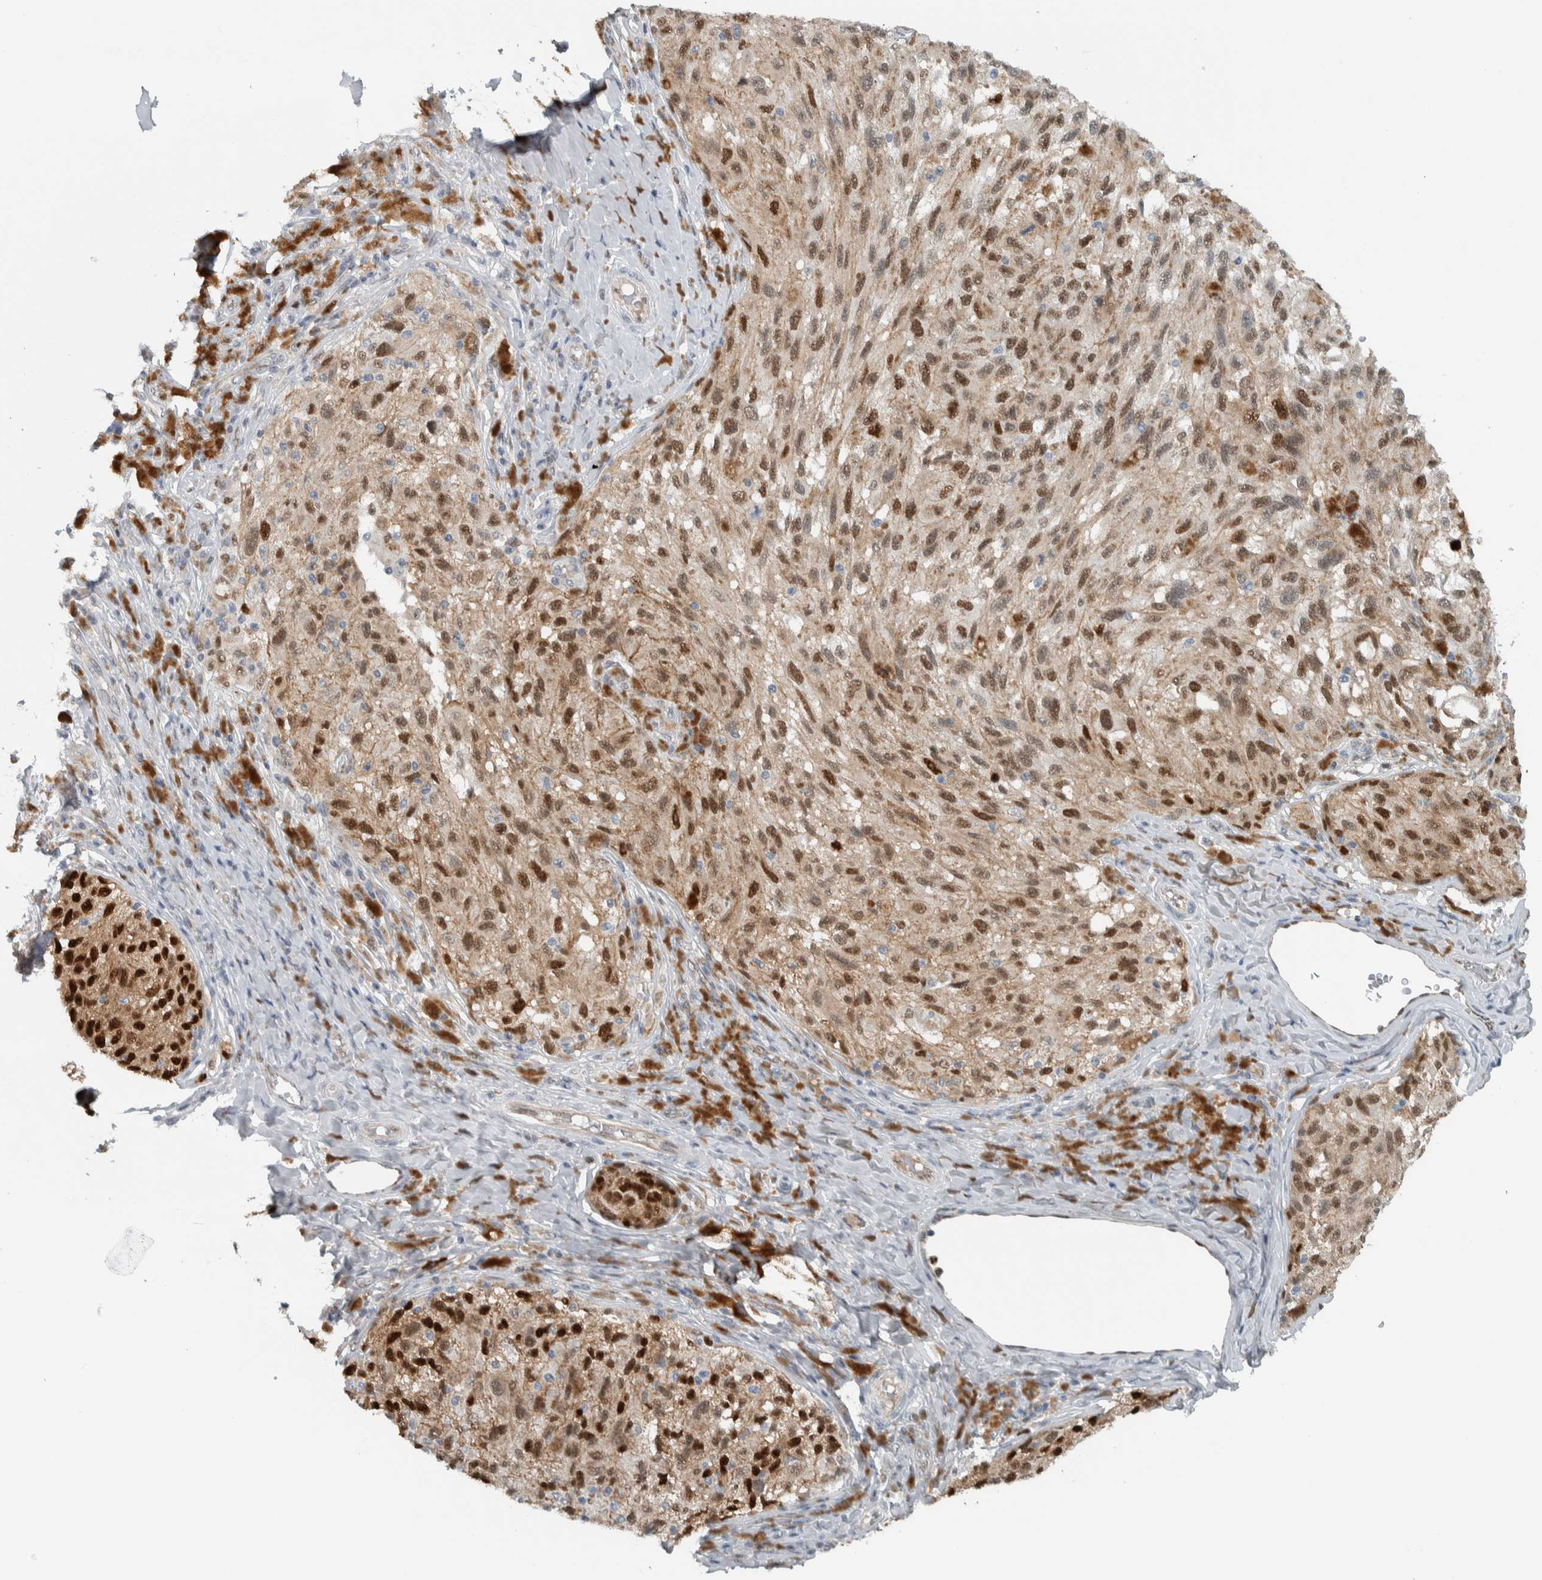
{"staining": {"intensity": "moderate", "quantity": ">75%", "location": "nuclear"}, "tissue": "melanoma", "cell_type": "Tumor cells", "image_type": "cancer", "snomed": [{"axis": "morphology", "description": "Malignant melanoma, NOS"}, {"axis": "topography", "description": "Skin"}], "caption": "Protein analysis of malignant melanoma tissue demonstrates moderate nuclear expression in approximately >75% of tumor cells.", "gene": "ADPRM", "patient": {"sex": "female", "age": 73}}